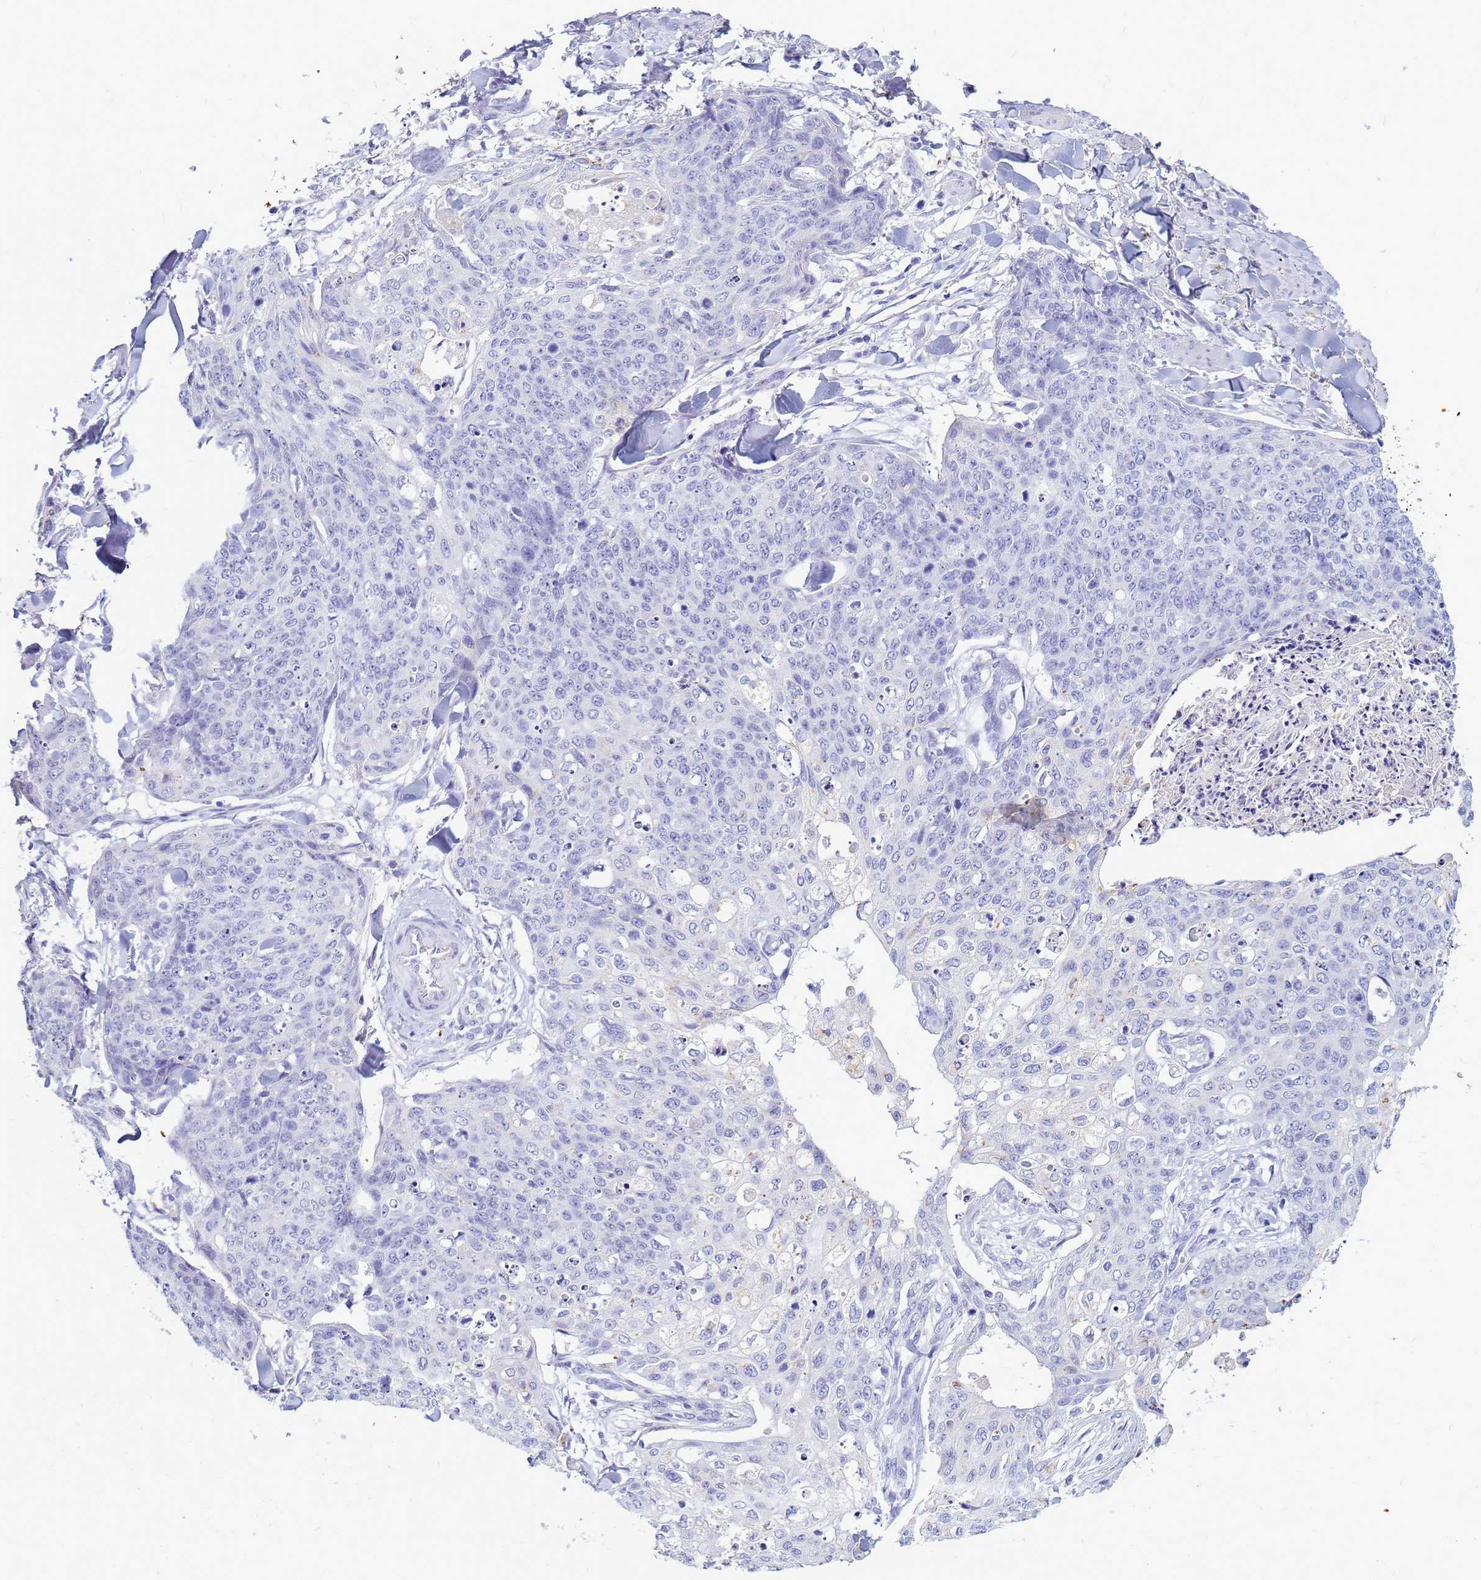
{"staining": {"intensity": "negative", "quantity": "none", "location": "none"}, "tissue": "skin cancer", "cell_type": "Tumor cells", "image_type": "cancer", "snomed": [{"axis": "morphology", "description": "Squamous cell carcinoma, NOS"}, {"axis": "topography", "description": "Skin"}, {"axis": "topography", "description": "Vulva"}], "caption": "A high-resolution histopathology image shows IHC staining of skin cancer (squamous cell carcinoma), which shows no significant staining in tumor cells.", "gene": "B3GNT8", "patient": {"sex": "female", "age": 85}}